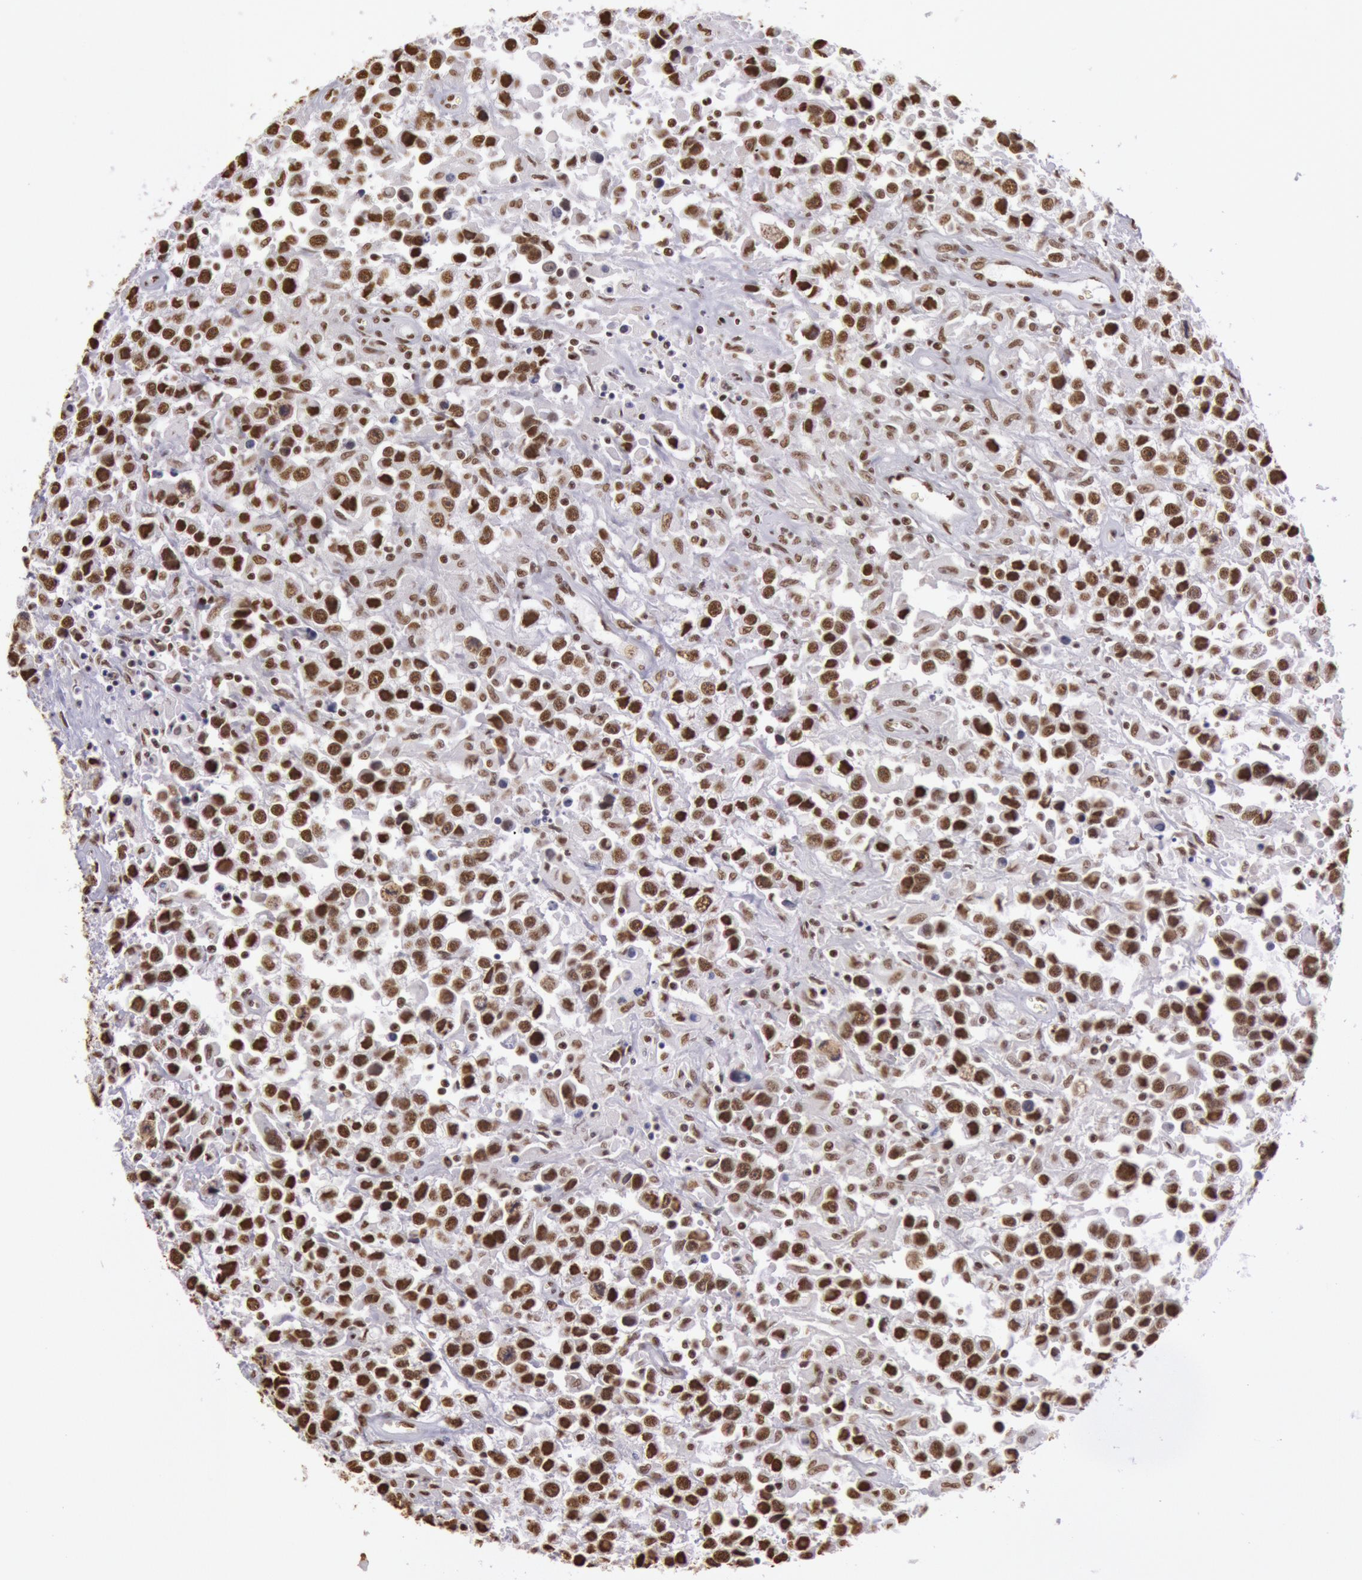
{"staining": {"intensity": "moderate", "quantity": ">75%", "location": "nuclear"}, "tissue": "testis cancer", "cell_type": "Tumor cells", "image_type": "cancer", "snomed": [{"axis": "morphology", "description": "Seminoma, NOS"}, {"axis": "topography", "description": "Testis"}], "caption": "Testis seminoma tissue exhibits moderate nuclear positivity in about >75% of tumor cells, visualized by immunohistochemistry.", "gene": "HNRNPH2", "patient": {"sex": "male", "age": 43}}